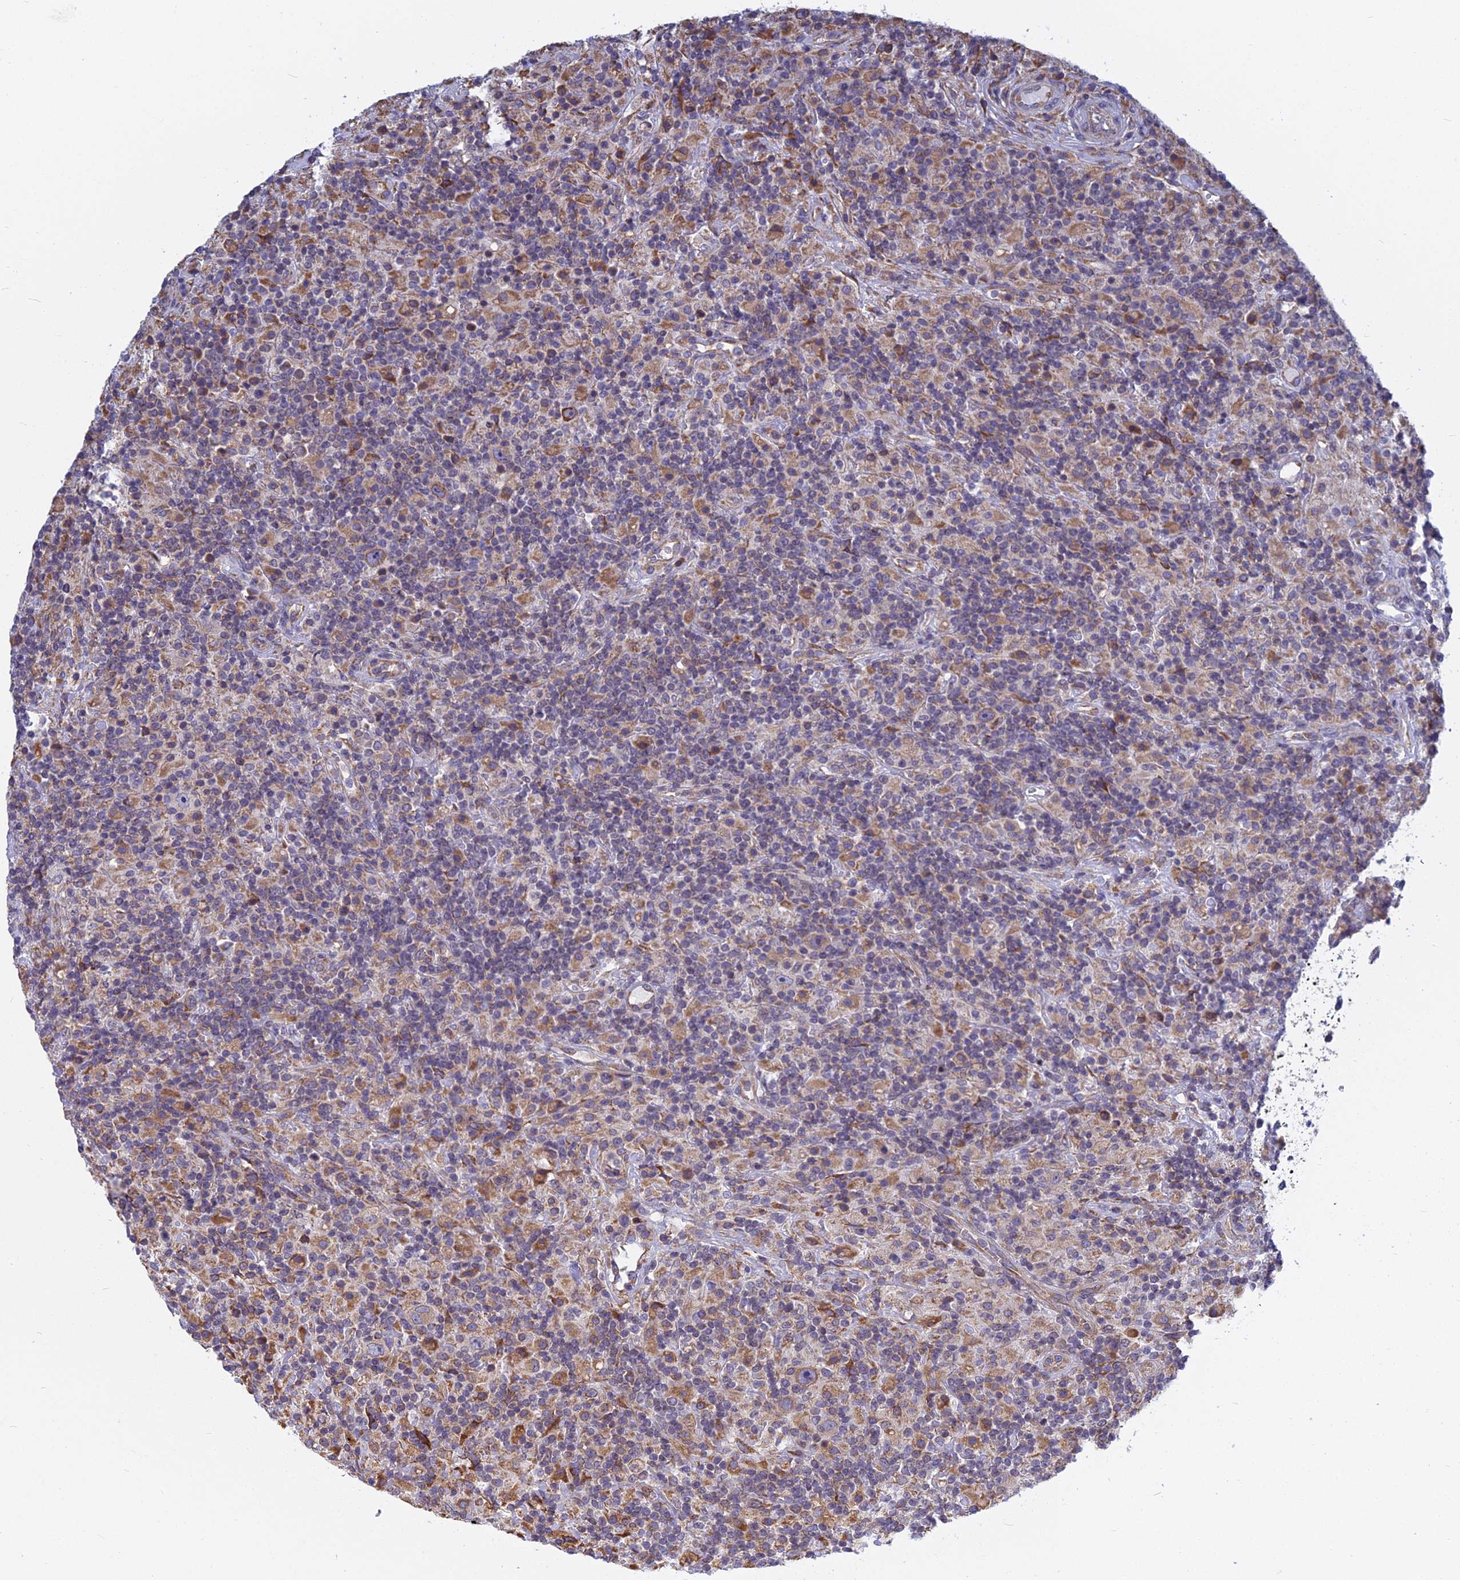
{"staining": {"intensity": "moderate", "quantity": ">75%", "location": "cytoplasmic/membranous"}, "tissue": "lymphoma", "cell_type": "Tumor cells", "image_type": "cancer", "snomed": [{"axis": "morphology", "description": "Hodgkin's disease, NOS"}, {"axis": "topography", "description": "Lymph node"}], "caption": "This is an image of immunohistochemistry staining of Hodgkin's disease, which shows moderate expression in the cytoplasmic/membranous of tumor cells.", "gene": "KIAA1143", "patient": {"sex": "male", "age": 70}}